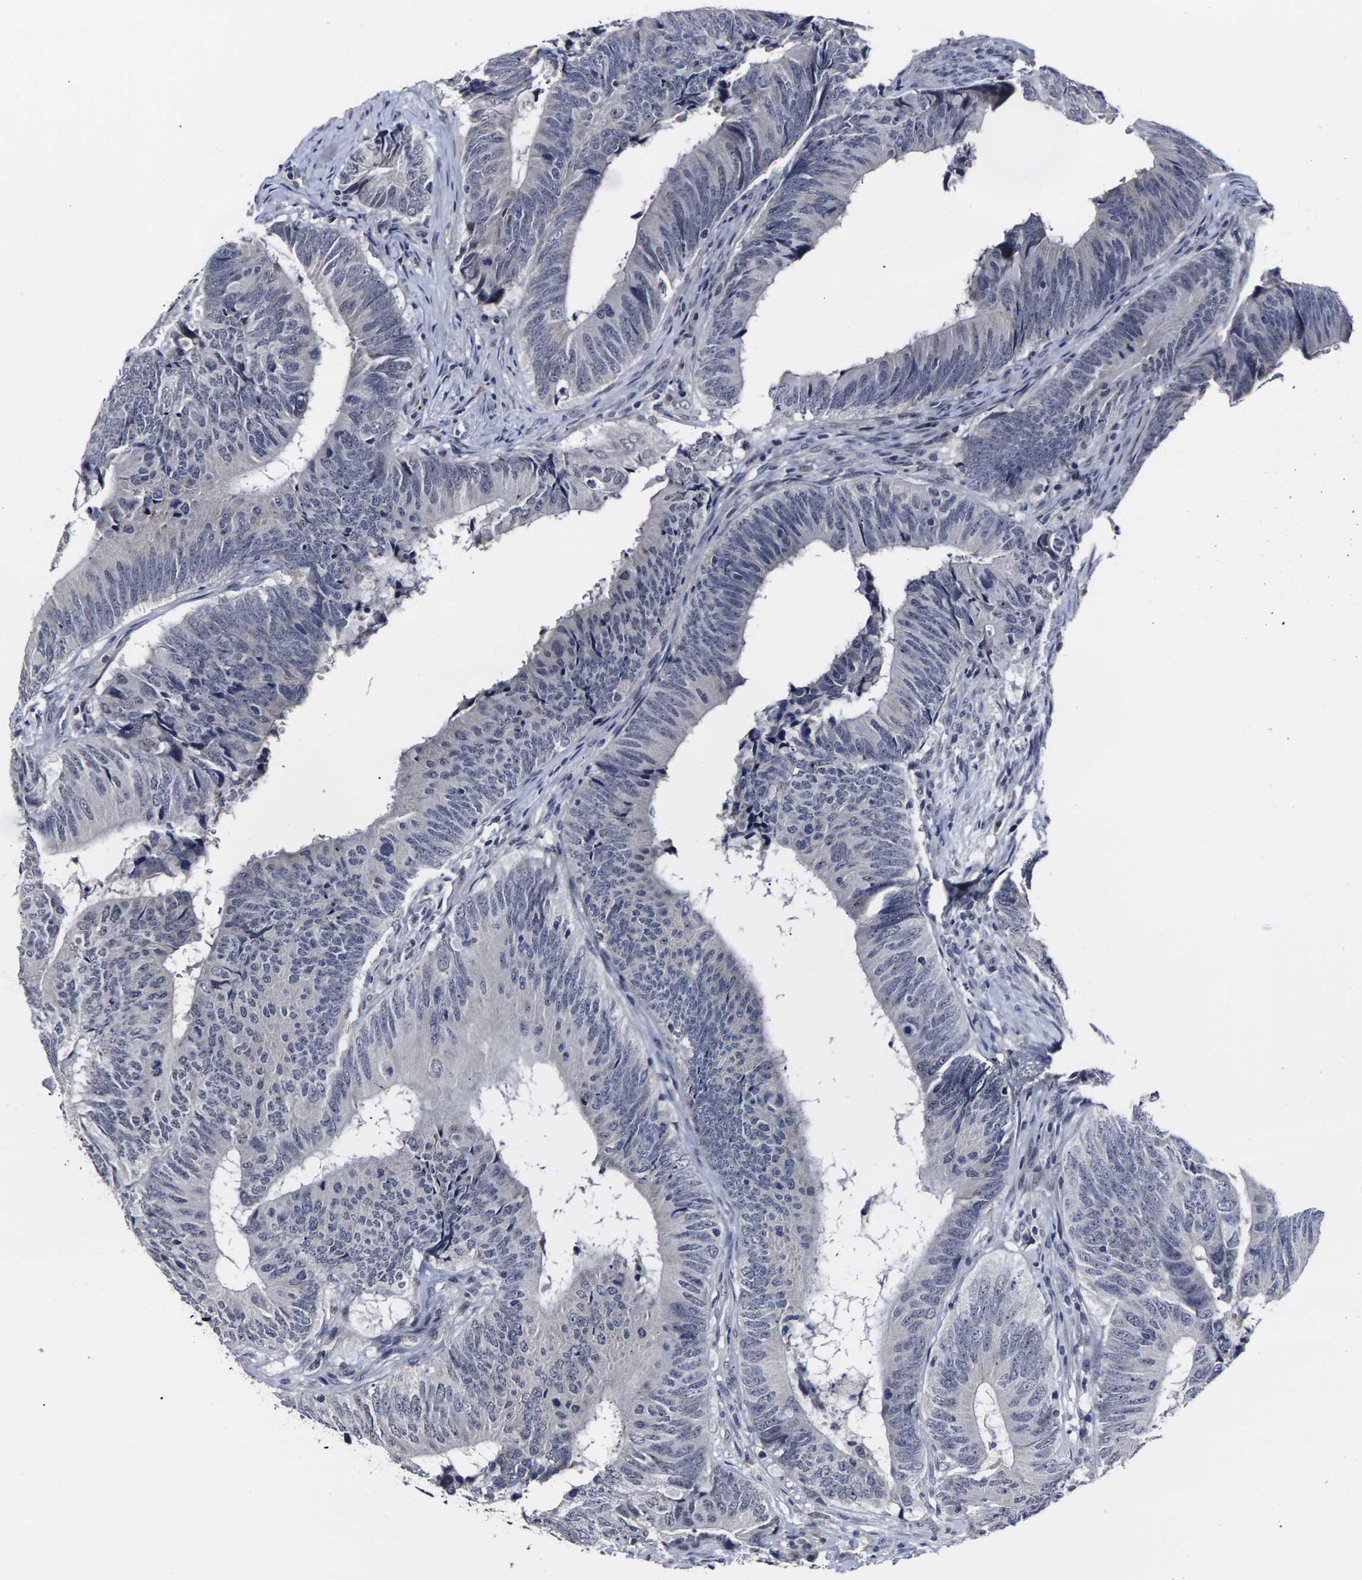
{"staining": {"intensity": "negative", "quantity": "none", "location": "none"}, "tissue": "colorectal cancer", "cell_type": "Tumor cells", "image_type": "cancer", "snomed": [{"axis": "morphology", "description": "Normal tissue, NOS"}, {"axis": "morphology", "description": "Adenocarcinoma, NOS"}, {"axis": "topography", "description": "Colon"}], "caption": "Colorectal adenocarcinoma was stained to show a protein in brown. There is no significant positivity in tumor cells.", "gene": "MSANTD4", "patient": {"sex": "male", "age": 56}}